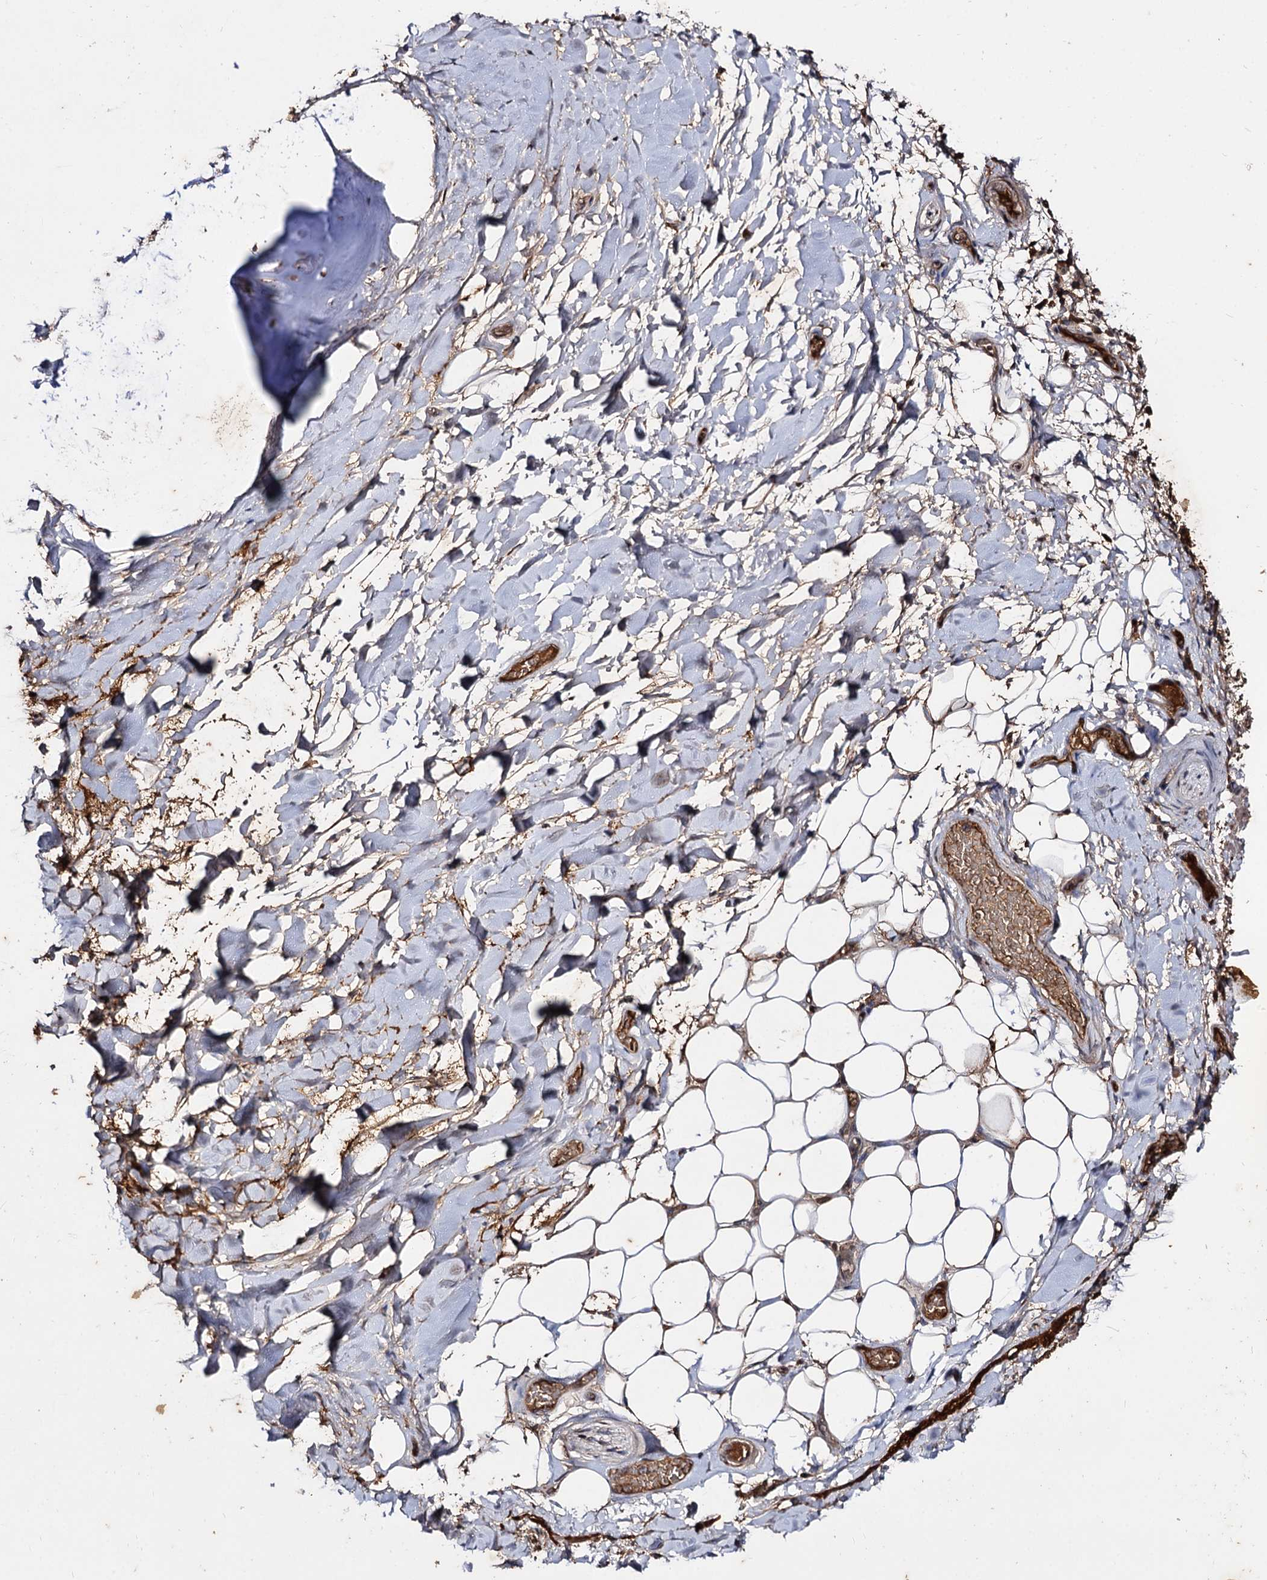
{"staining": {"intensity": "moderate", "quantity": ">75%", "location": "cytoplasmic/membranous"}, "tissue": "adipose tissue", "cell_type": "Adipocytes", "image_type": "normal", "snomed": [{"axis": "morphology", "description": "Normal tissue, NOS"}, {"axis": "topography", "description": "Lymph node"}, {"axis": "topography", "description": "Cartilage tissue"}, {"axis": "topography", "description": "Bronchus"}], "caption": "Adipocytes reveal medium levels of moderate cytoplasmic/membranous positivity in about >75% of cells in benign adipose tissue. The staining was performed using DAB (3,3'-diaminobenzidine), with brown indicating positive protein expression. Nuclei are stained blue with hematoxylin.", "gene": "ARFIP2", "patient": {"sex": "male", "age": 63}}